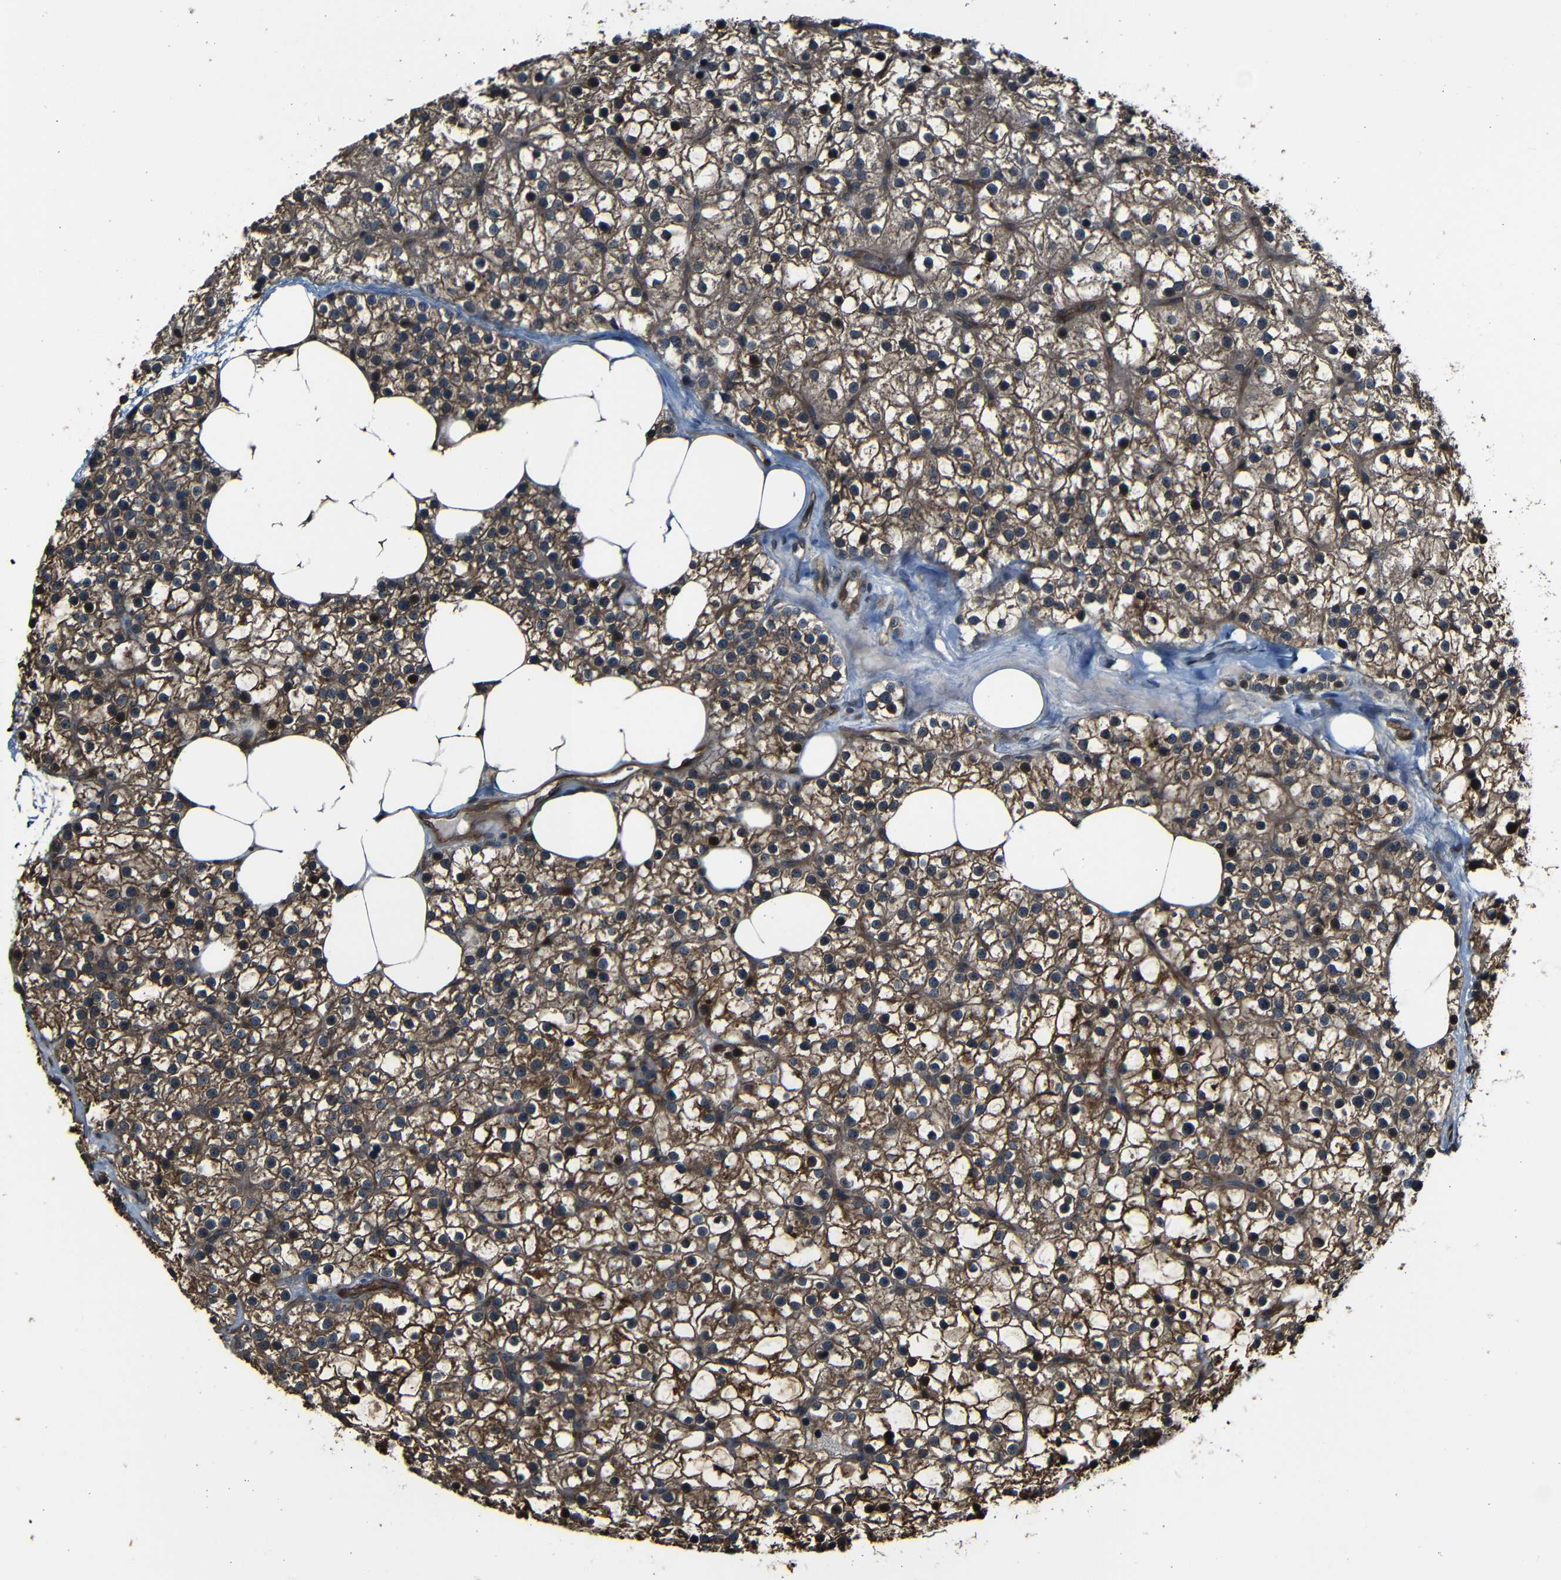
{"staining": {"intensity": "moderate", "quantity": "25%-75%", "location": "cytoplasmic/membranous"}, "tissue": "parathyroid gland", "cell_type": "Glandular cells", "image_type": "normal", "snomed": [{"axis": "morphology", "description": "Normal tissue, NOS"}, {"axis": "morphology", "description": "Adenoma, NOS"}, {"axis": "topography", "description": "Parathyroid gland"}], "caption": "Parathyroid gland stained with DAB (3,3'-diaminobenzidine) immunohistochemistry (IHC) displays medium levels of moderate cytoplasmic/membranous staining in approximately 25%-75% of glandular cells. The staining is performed using DAB (3,3'-diaminobenzidine) brown chromogen to label protein expression. The nuclei are counter-stained blue using hematoxylin.", "gene": "RELL1", "patient": {"sex": "female", "age": 70}}